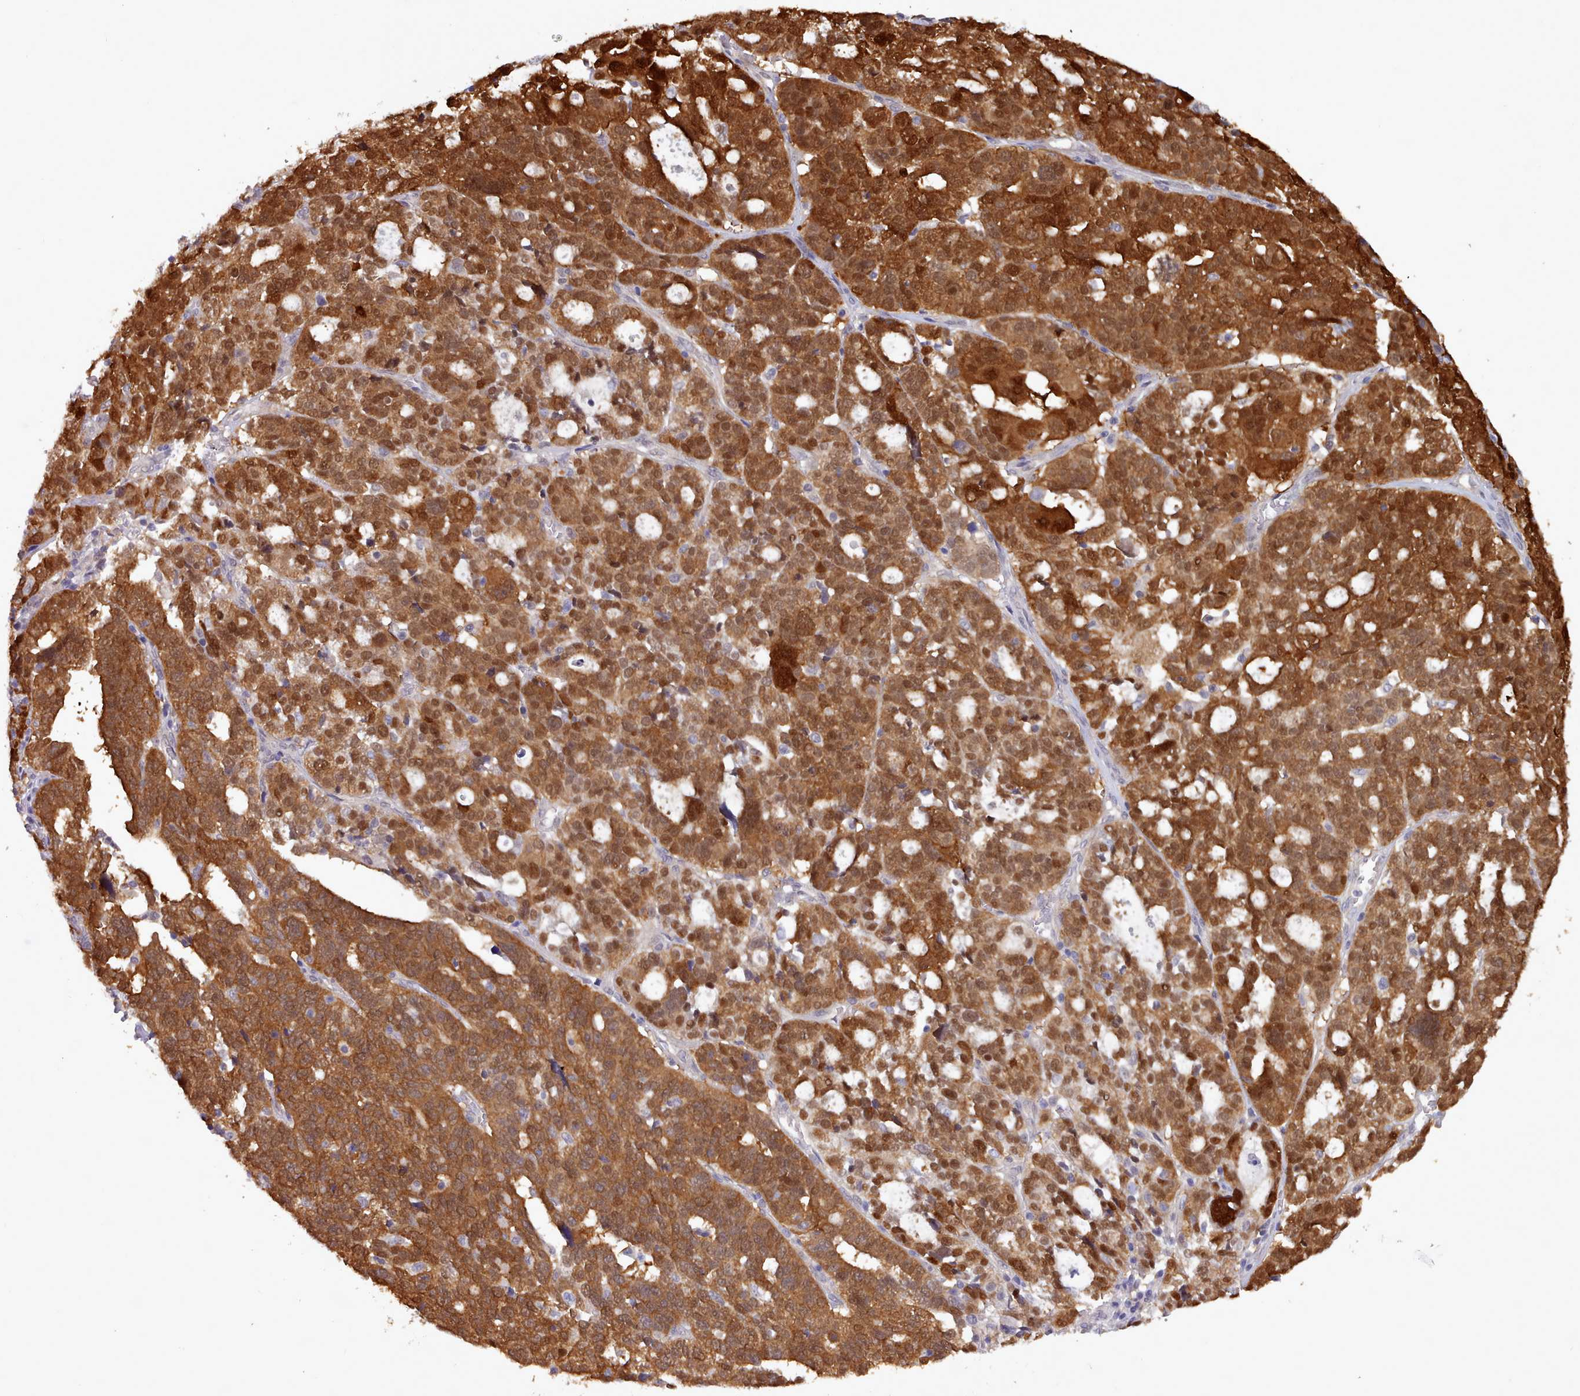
{"staining": {"intensity": "strong", "quantity": ">75%", "location": "cytoplasmic/membranous,nuclear"}, "tissue": "ovarian cancer", "cell_type": "Tumor cells", "image_type": "cancer", "snomed": [{"axis": "morphology", "description": "Cystadenocarcinoma, serous, NOS"}, {"axis": "topography", "description": "Ovary"}], "caption": "A brown stain labels strong cytoplasmic/membranous and nuclear staining of a protein in ovarian cancer (serous cystadenocarcinoma) tumor cells.", "gene": "CES3", "patient": {"sex": "female", "age": 59}}